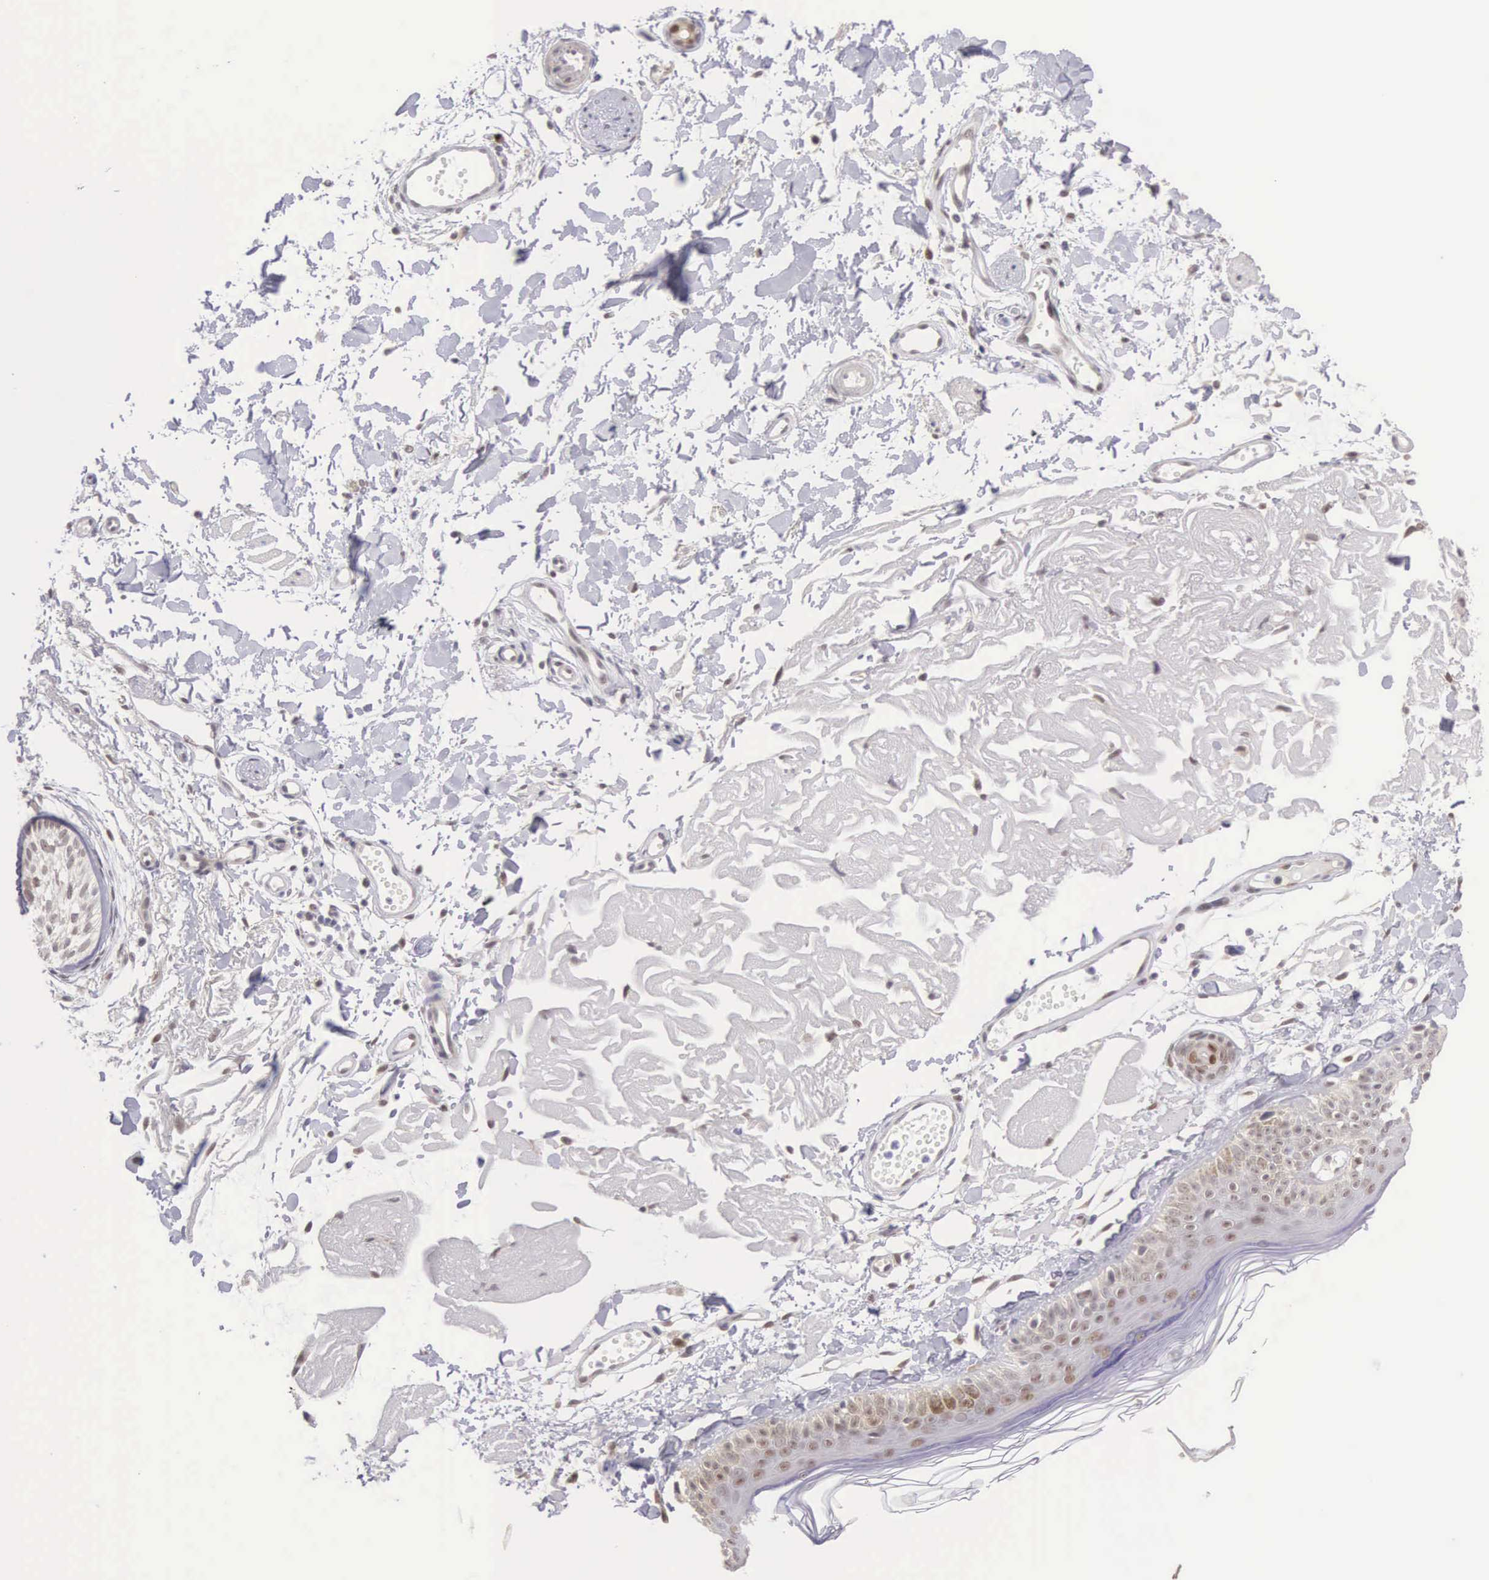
{"staining": {"intensity": "weak", "quantity": ">75%", "location": "cytoplasmic/membranous,nuclear"}, "tissue": "skin", "cell_type": "Fibroblasts", "image_type": "normal", "snomed": [{"axis": "morphology", "description": "Normal tissue, NOS"}, {"axis": "topography", "description": "Skin"}], "caption": "Immunohistochemical staining of unremarkable human skin demonstrates low levels of weak cytoplasmic/membranous,nuclear positivity in about >75% of fibroblasts.", "gene": "CCDC117", "patient": {"sex": "male", "age": 83}}